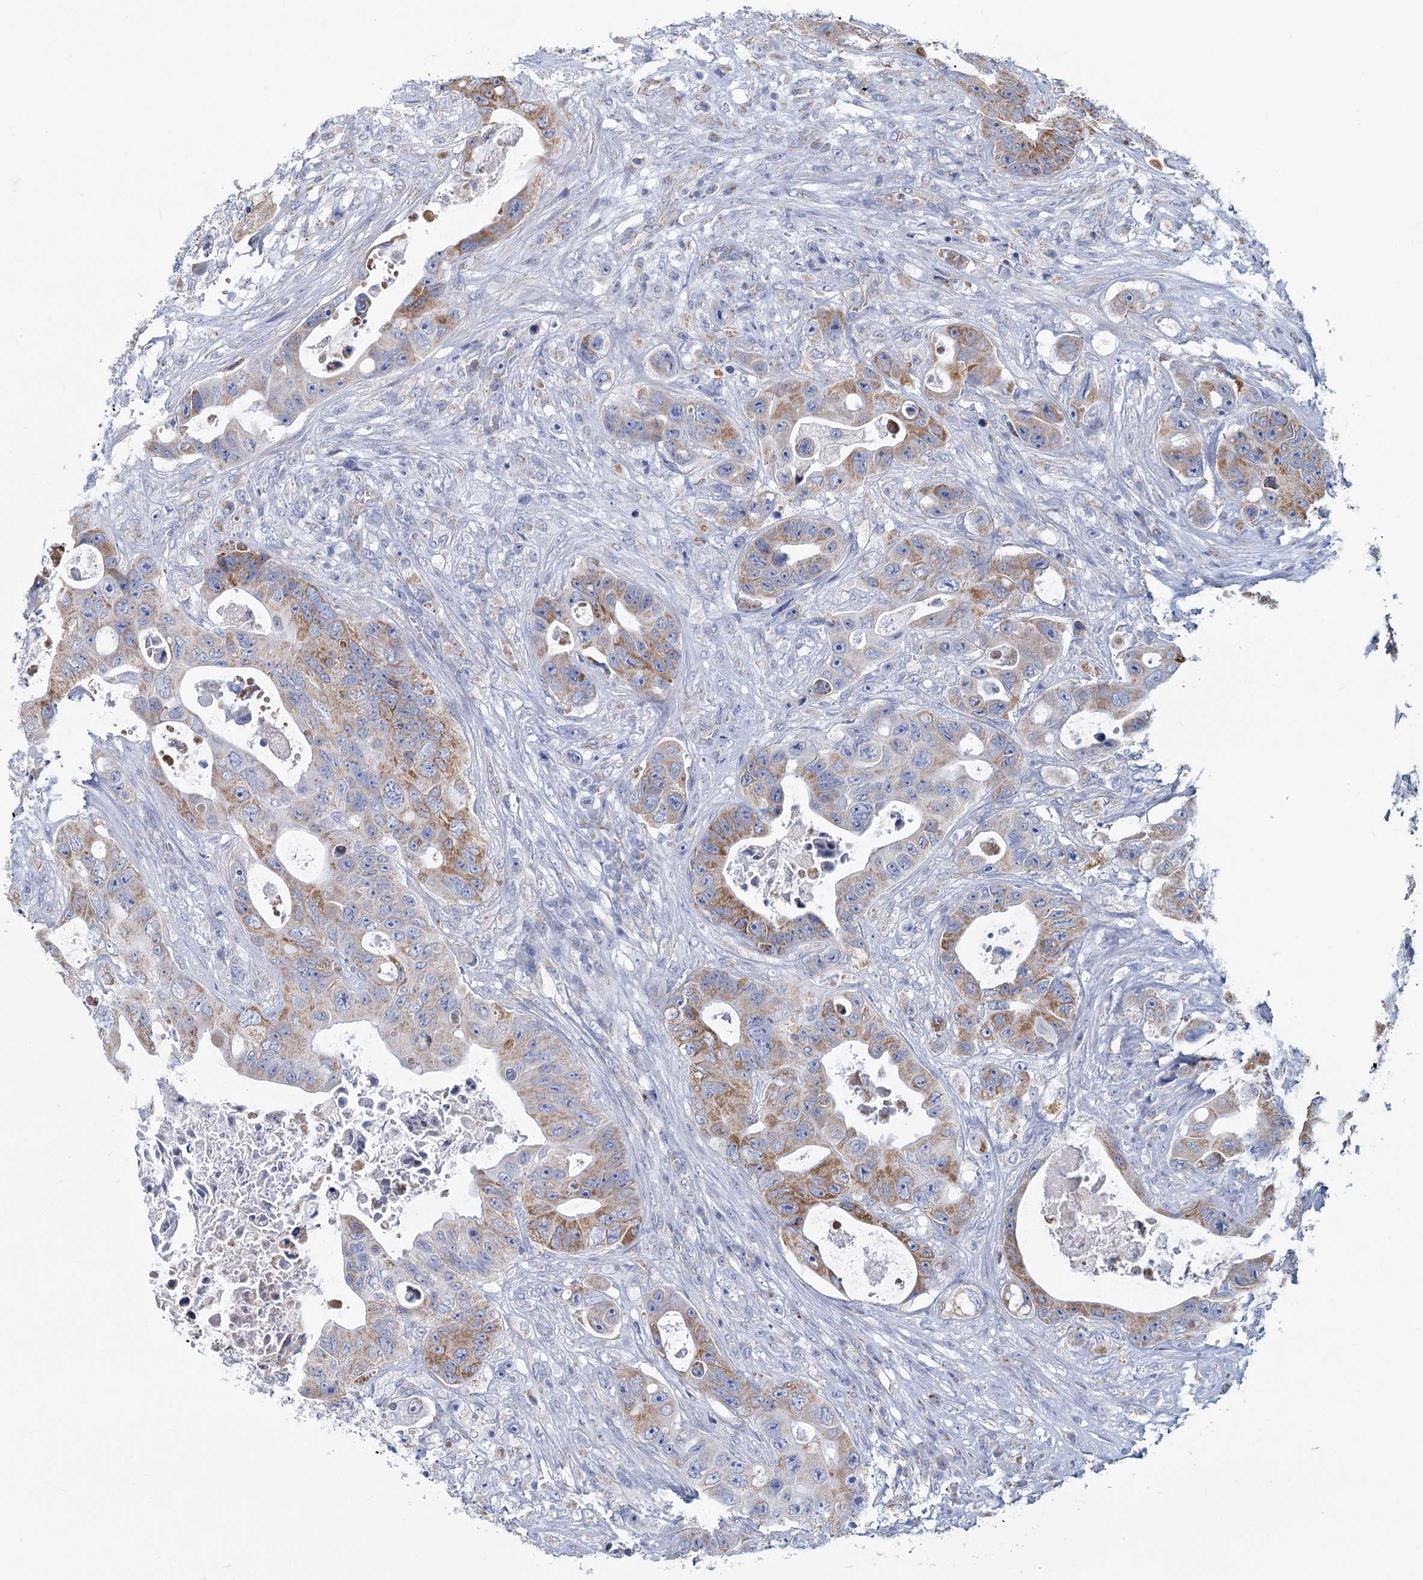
{"staining": {"intensity": "moderate", "quantity": "25%-75%", "location": "cytoplasmic/membranous"}, "tissue": "colorectal cancer", "cell_type": "Tumor cells", "image_type": "cancer", "snomed": [{"axis": "morphology", "description": "Adenocarcinoma, NOS"}, {"axis": "topography", "description": "Colon"}], "caption": "A histopathology image of colorectal adenocarcinoma stained for a protein shows moderate cytoplasmic/membranous brown staining in tumor cells.", "gene": "NDUFC2", "patient": {"sex": "female", "age": 46}}